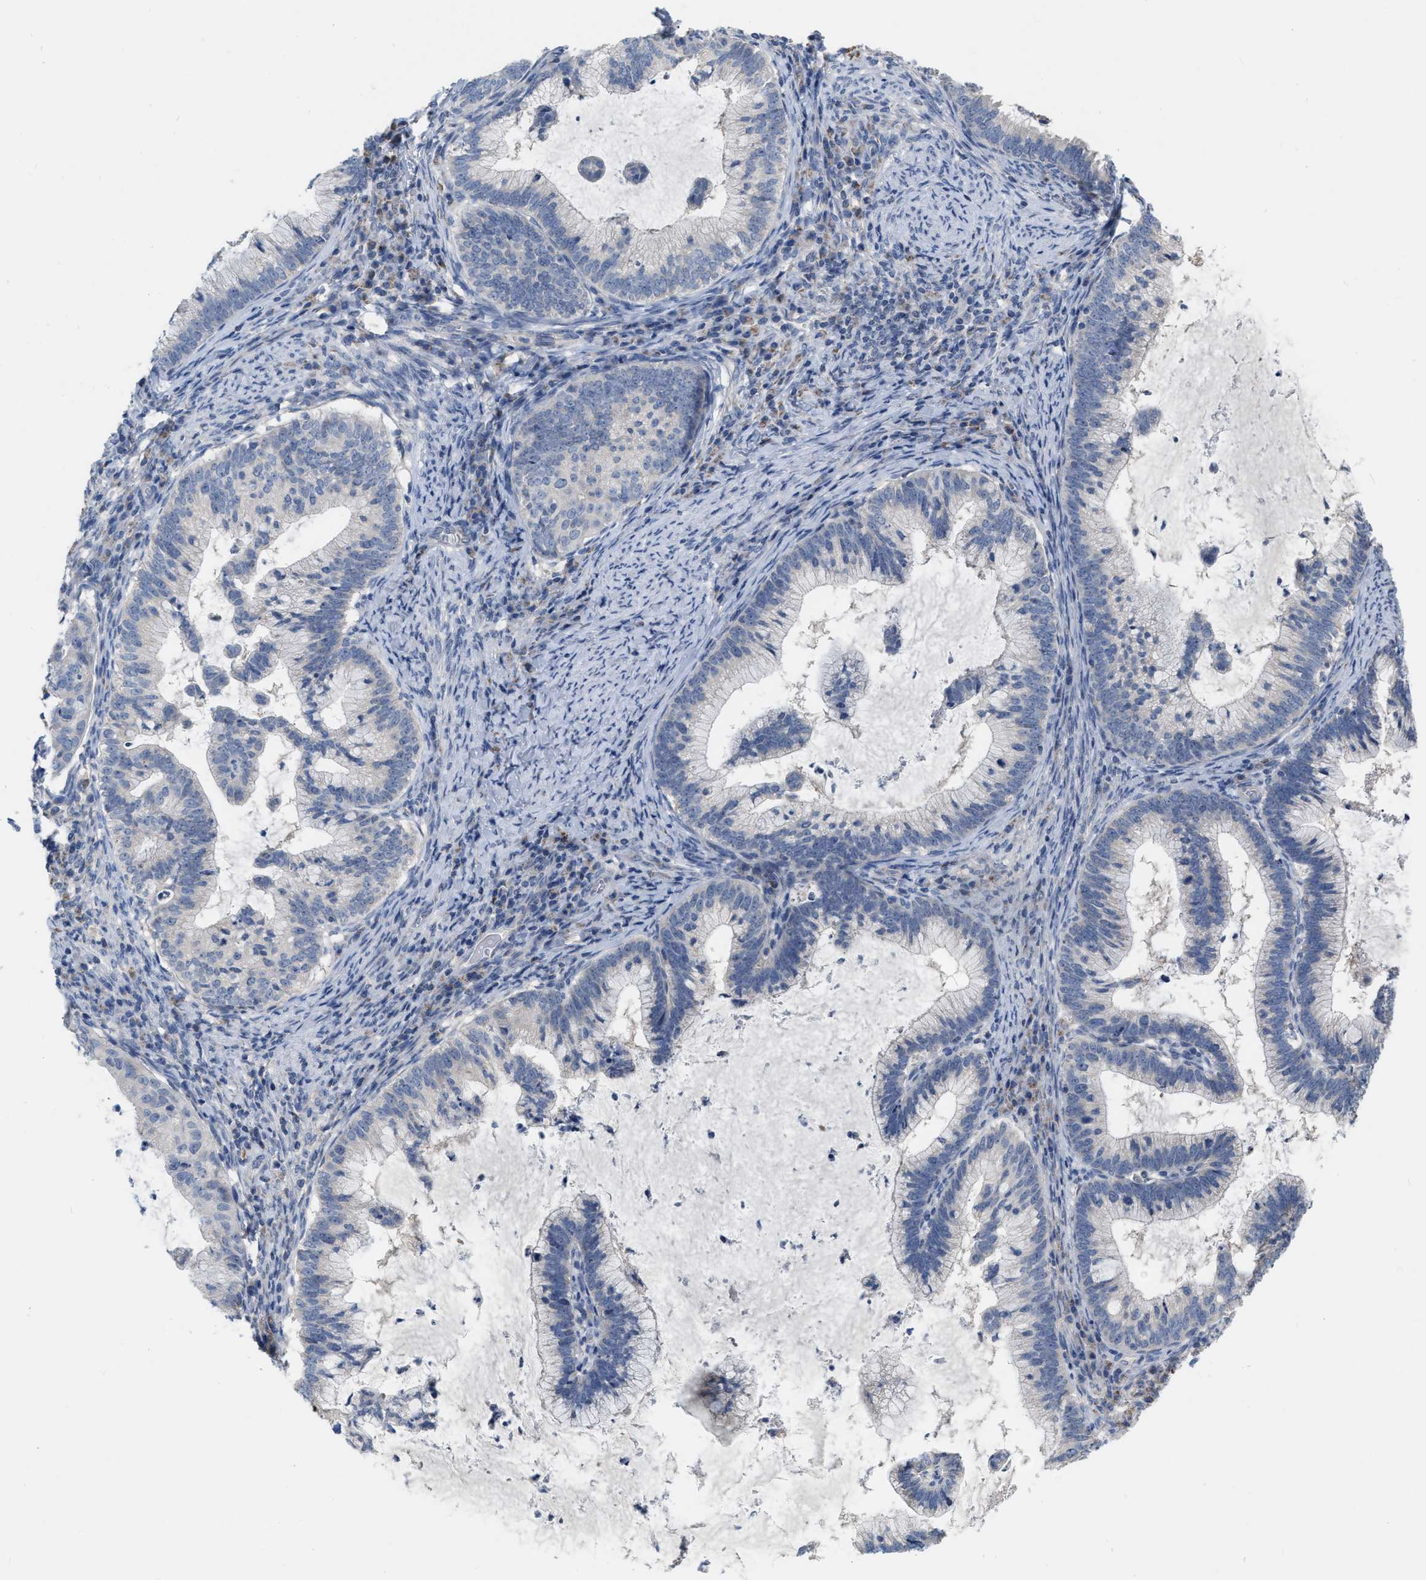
{"staining": {"intensity": "negative", "quantity": "none", "location": "none"}, "tissue": "cervical cancer", "cell_type": "Tumor cells", "image_type": "cancer", "snomed": [{"axis": "morphology", "description": "Adenocarcinoma, NOS"}, {"axis": "topography", "description": "Cervix"}], "caption": "Micrograph shows no significant protein staining in tumor cells of cervical cancer (adenocarcinoma). (Stains: DAB (3,3'-diaminobenzidine) IHC with hematoxylin counter stain, Microscopy: brightfield microscopy at high magnification).", "gene": "DDX56", "patient": {"sex": "female", "age": 36}}